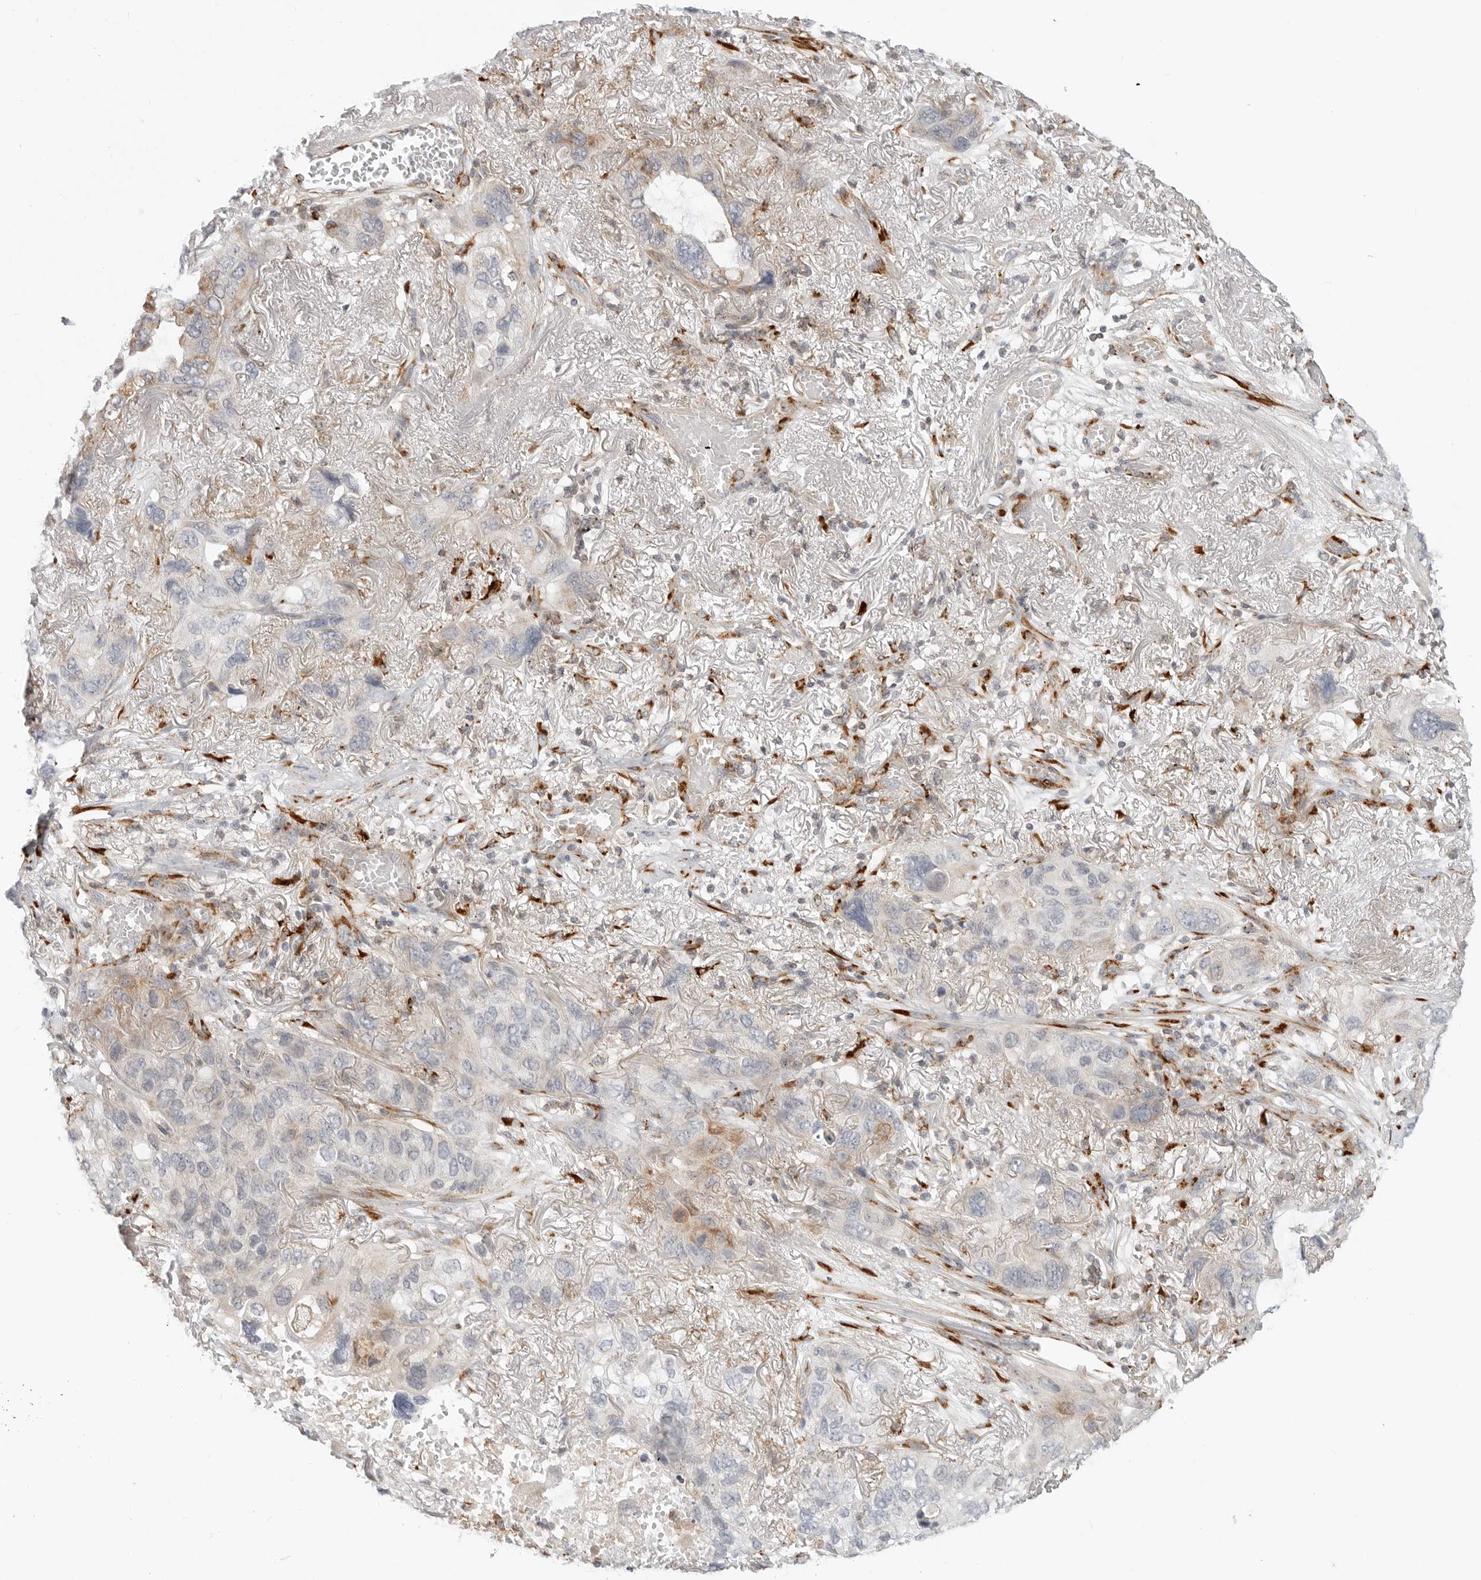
{"staining": {"intensity": "weak", "quantity": "25%-75%", "location": "cytoplasmic/membranous"}, "tissue": "lung cancer", "cell_type": "Tumor cells", "image_type": "cancer", "snomed": [{"axis": "morphology", "description": "Squamous cell carcinoma, NOS"}, {"axis": "topography", "description": "Lung"}], "caption": "Lung cancer tissue demonstrates weak cytoplasmic/membranous staining in about 25%-75% of tumor cells (Stains: DAB (3,3'-diaminobenzidine) in brown, nuclei in blue, Microscopy: brightfield microscopy at high magnification).", "gene": "C1QTNF1", "patient": {"sex": "female", "age": 73}}